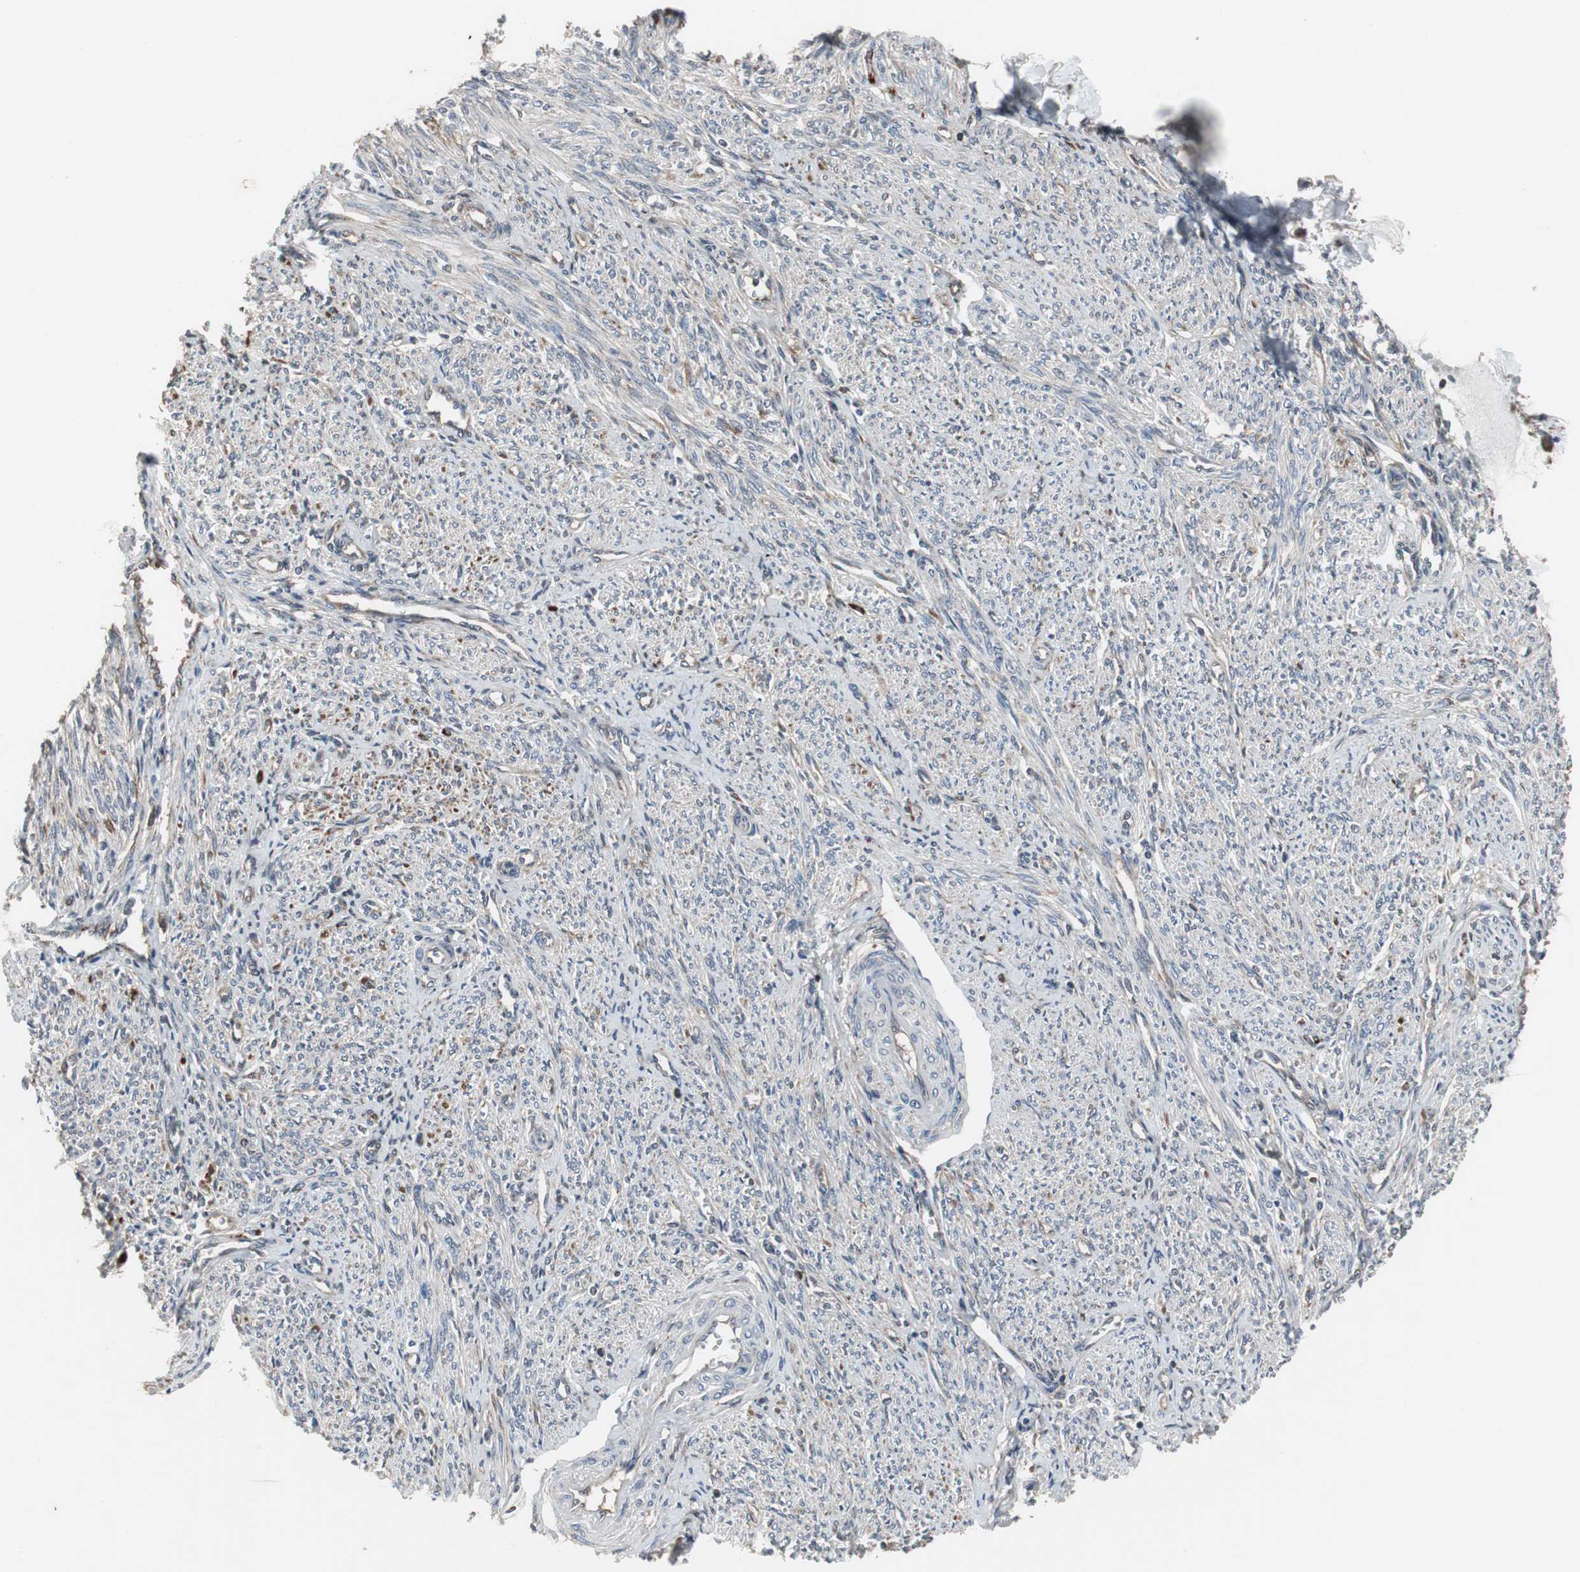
{"staining": {"intensity": "moderate", "quantity": "<25%", "location": "cytoplasmic/membranous"}, "tissue": "smooth muscle", "cell_type": "Smooth muscle cells", "image_type": "normal", "snomed": [{"axis": "morphology", "description": "Normal tissue, NOS"}, {"axis": "topography", "description": "Smooth muscle"}], "caption": "Benign smooth muscle reveals moderate cytoplasmic/membranous expression in about <25% of smooth muscle cells.", "gene": "ZSCAN22", "patient": {"sex": "female", "age": 65}}